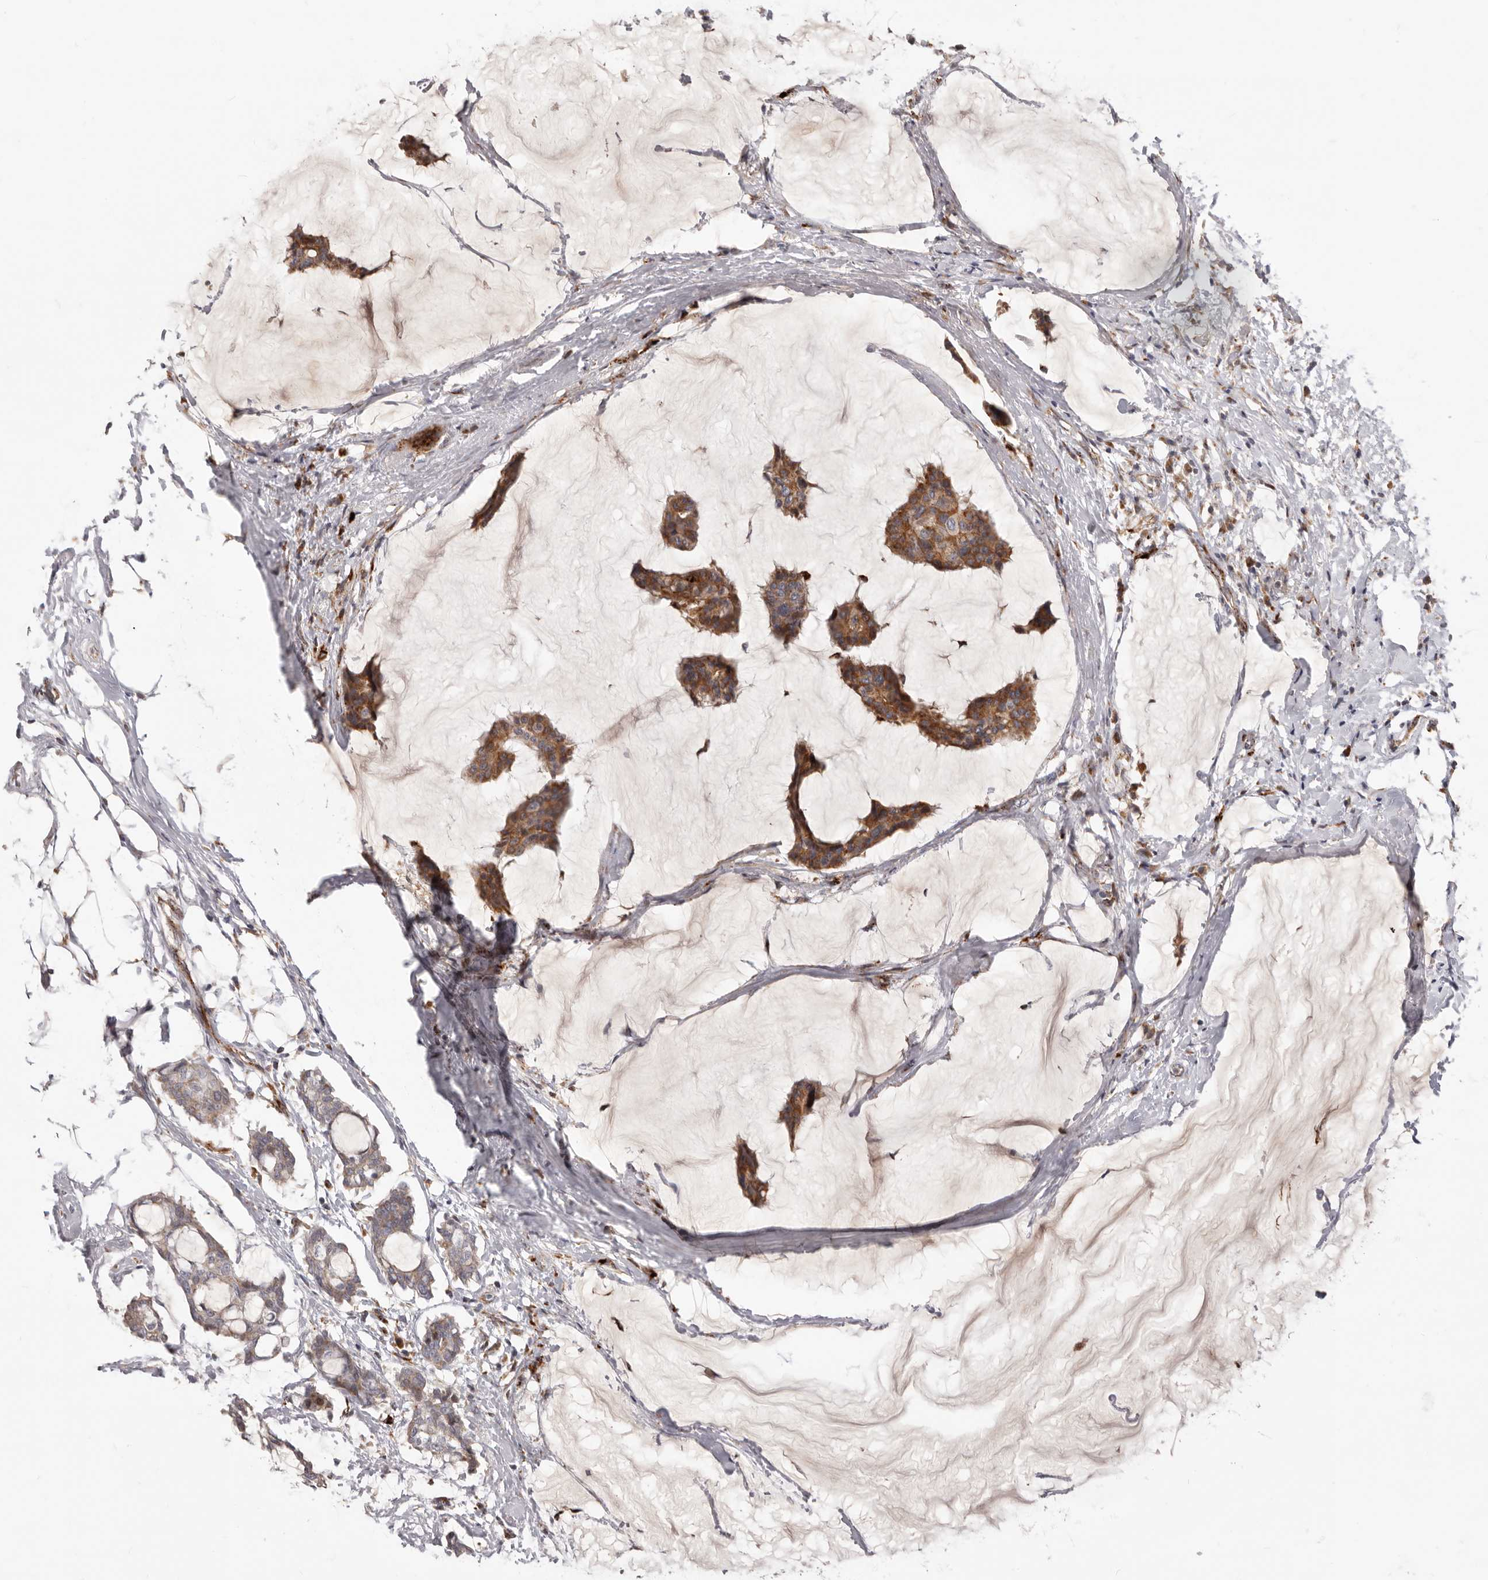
{"staining": {"intensity": "moderate", "quantity": ">75%", "location": "cytoplasmic/membranous"}, "tissue": "breast cancer", "cell_type": "Tumor cells", "image_type": "cancer", "snomed": [{"axis": "morphology", "description": "Duct carcinoma"}, {"axis": "topography", "description": "Breast"}], "caption": "High-power microscopy captured an immunohistochemistry histopathology image of breast cancer (intraductal carcinoma), revealing moderate cytoplasmic/membranous expression in about >75% of tumor cells. (Stains: DAB in brown, nuclei in blue, Microscopy: brightfield microscopy at high magnification).", "gene": "TOR3A", "patient": {"sex": "female", "age": 93}}